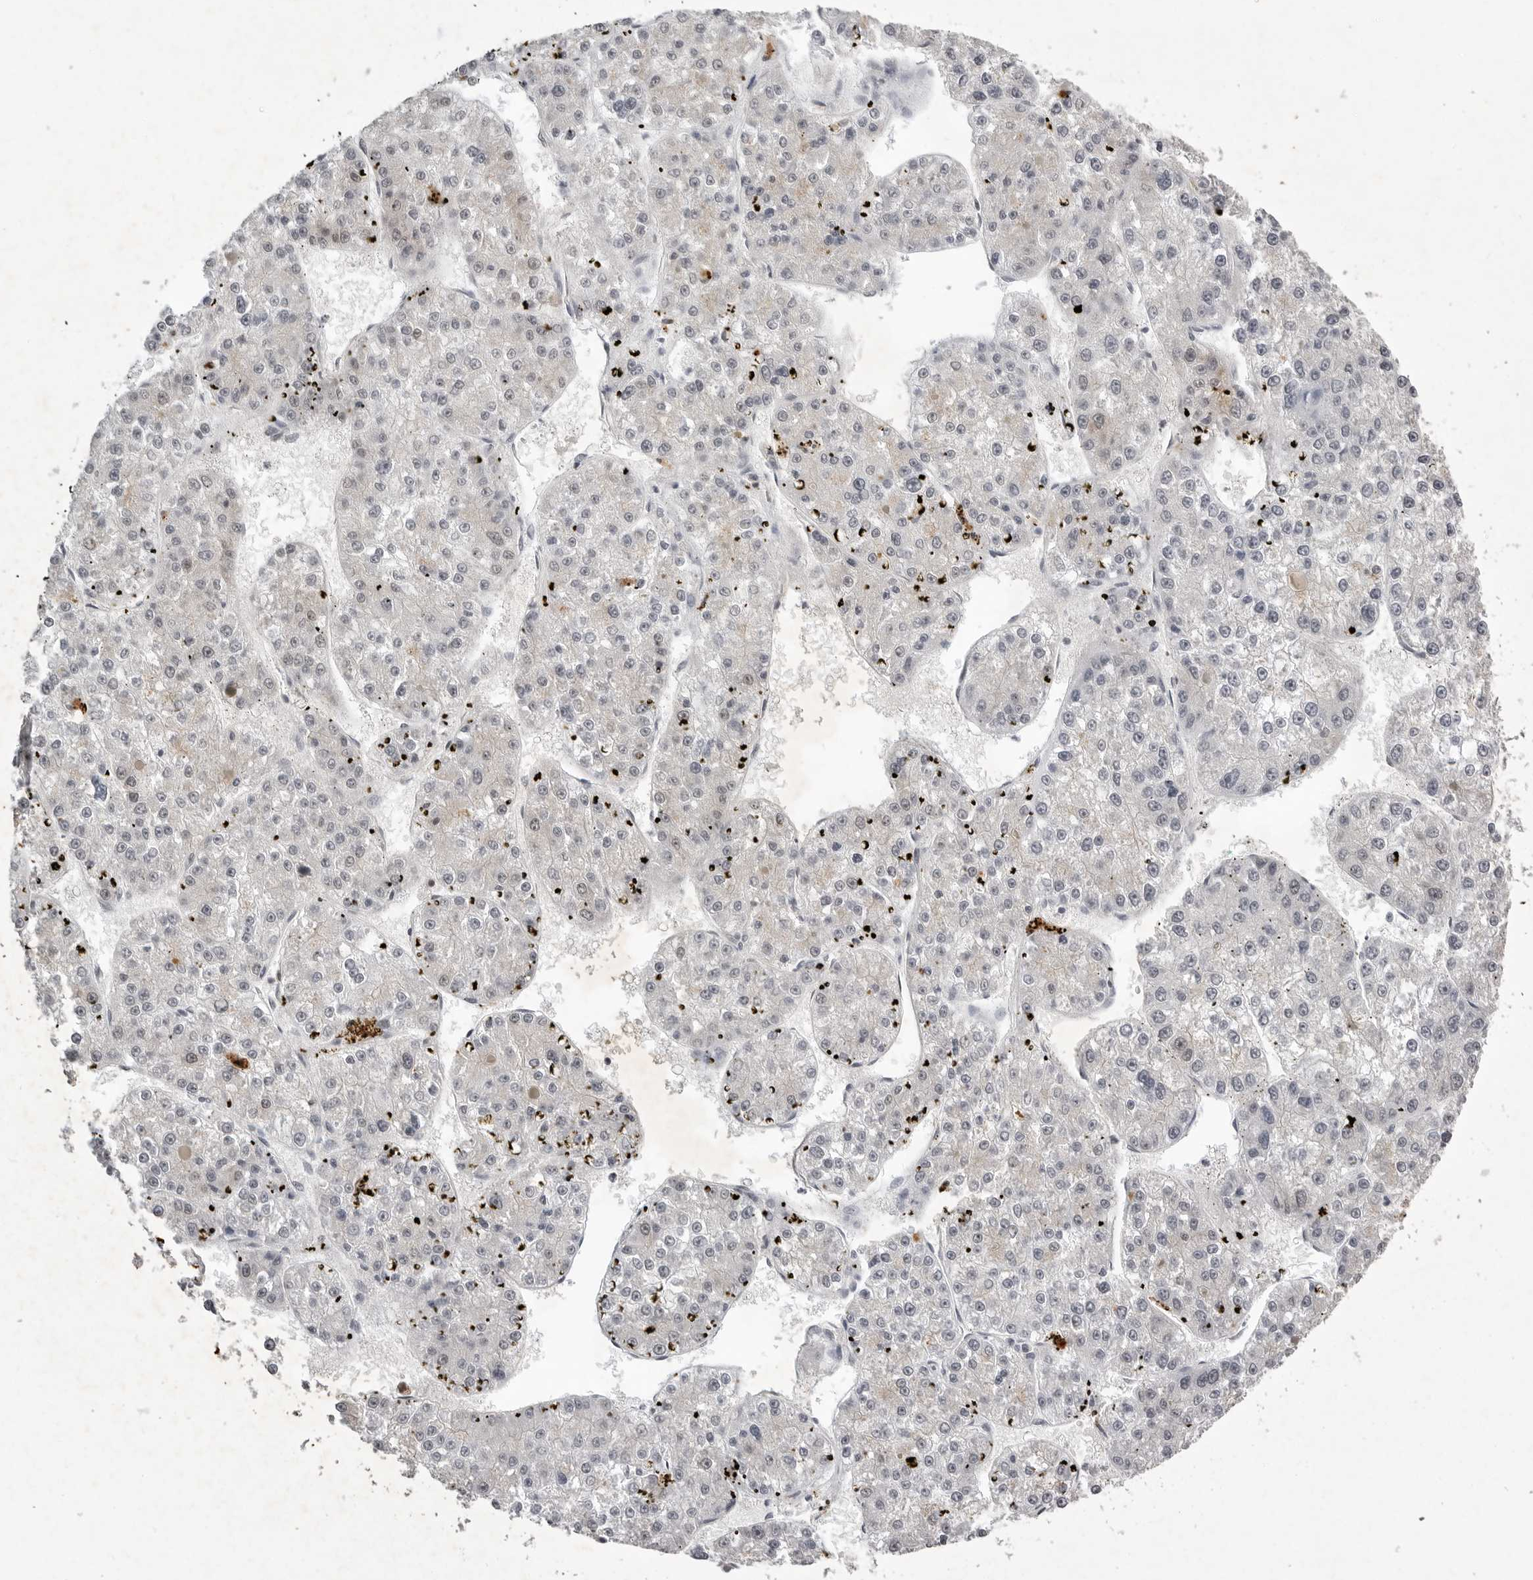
{"staining": {"intensity": "negative", "quantity": "none", "location": "none"}, "tissue": "liver cancer", "cell_type": "Tumor cells", "image_type": "cancer", "snomed": [{"axis": "morphology", "description": "Carcinoma, Hepatocellular, NOS"}, {"axis": "topography", "description": "Liver"}], "caption": "Tumor cells show no significant positivity in liver cancer. Nuclei are stained in blue.", "gene": "RRM1", "patient": {"sex": "female", "age": 73}}